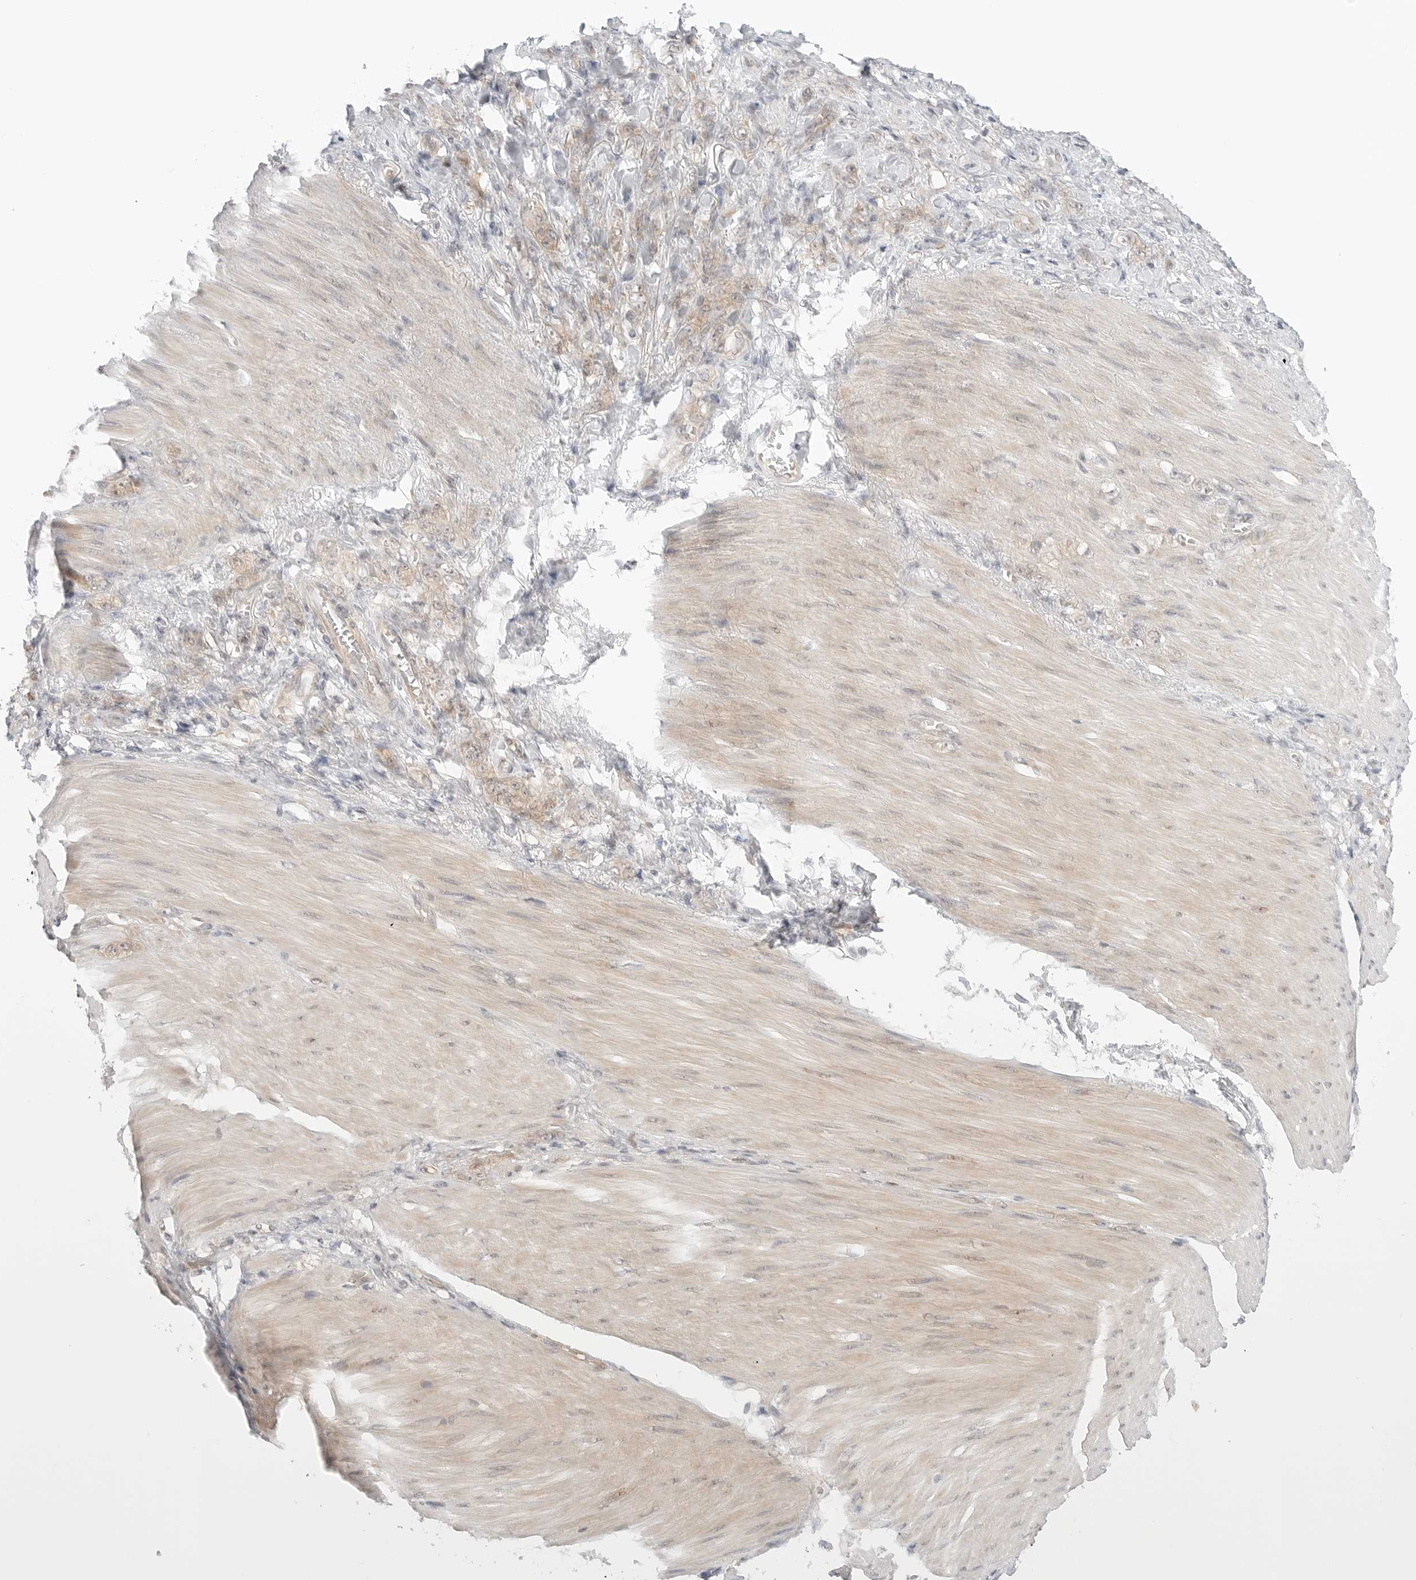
{"staining": {"intensity": "weak", "quantity": ">75%", "location": "cytoplasmic/membranous"}, "tissue": "stomach cancer", "cell_type": "Tumor cells", "image_type": "cancer", "snomed": [{"axis": "morphology", "description": "Normal tissue, NOS"}, {"axis": "morphology", "description": "Adenocarcinoma, NOS"}, {"axis": "topography", "description": "Stomach"}], "caption": "Brown immunohistochemical staining in human stomach cancer (adenocarcinoma) displays weak cytoplasmic/membranous positivity in approximately >75% of tumor cells.", "gene": "NUDC", "patient": {"sex": "male", "age": 82}}